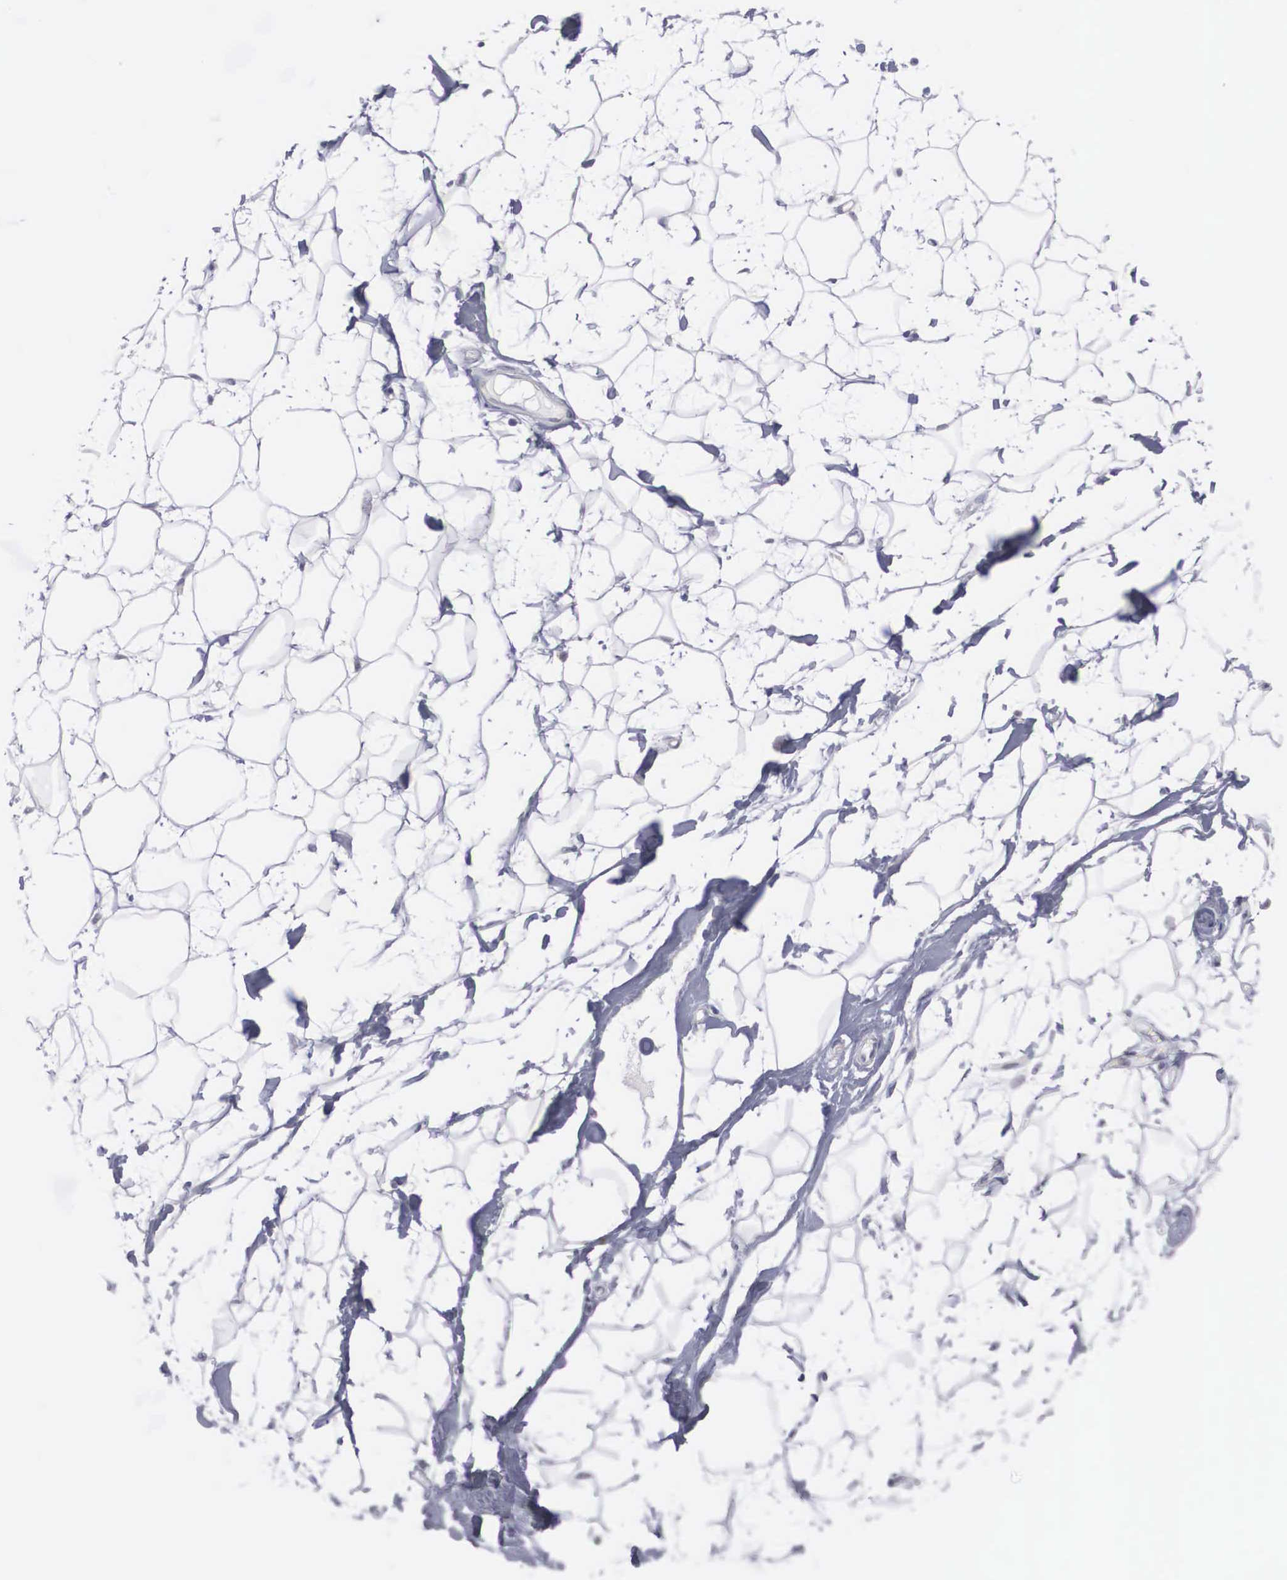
{"staining": {"intensity": "negative", "quantity": "none", "location": "none"}, "tissue": "adipose tissue", "cell_type": "Adipocytes", "image_type": "normal", "snomed": [{"axis": "morphology", "description": "Normal tissue, NOS"}, {"axis": "topography", "description": "Breast"}], "caption": "Immunohistochemical staining of unremarkable human adipose tissue reveals no significant staining in adipocytes.", "gene": "WDR89", "patient": {"sex": "female", "age": 44}}